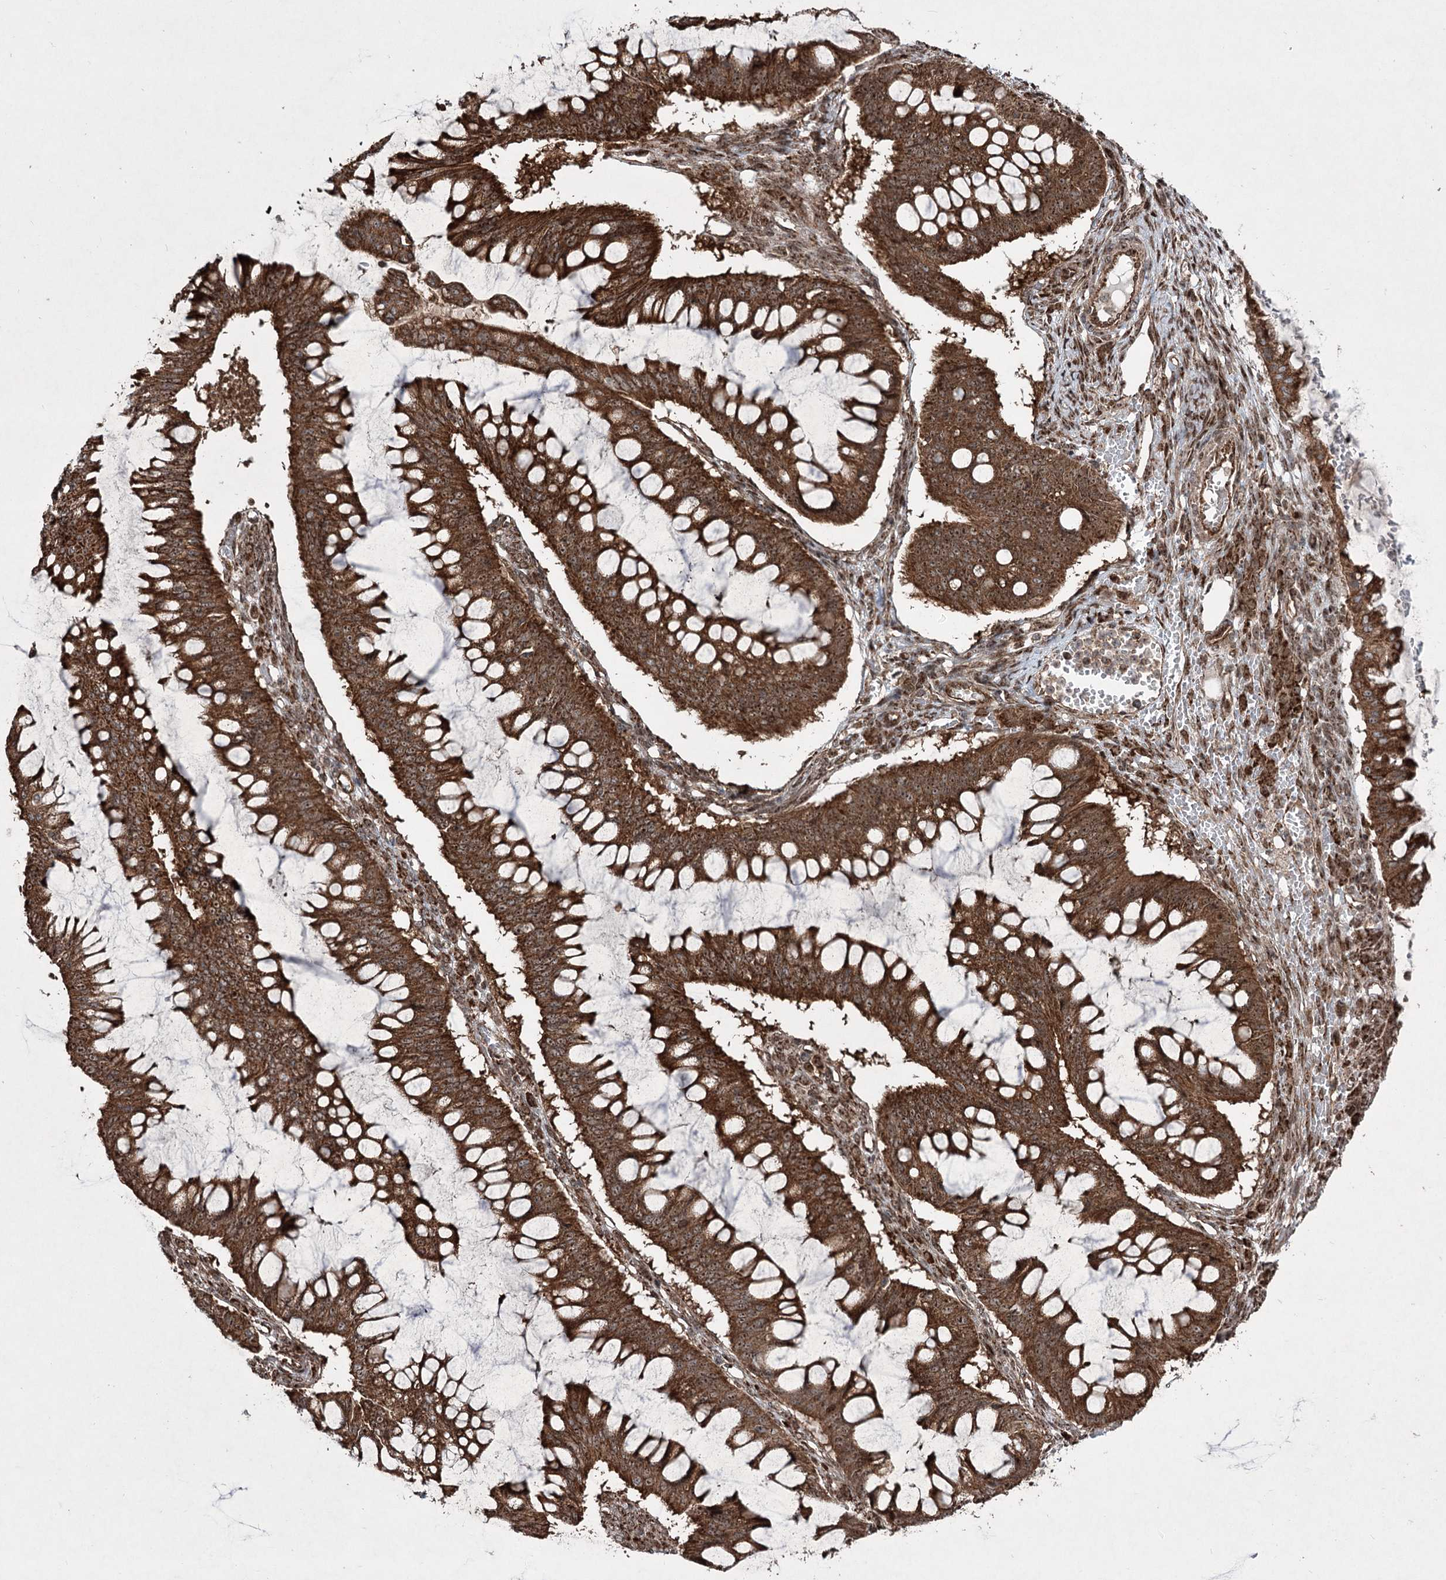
{"staining": {"intensity": "strong", "quantity": ">75%", "location": "cytoplasmic/membranous,nuclear"}, "tissue": "ovarian cancer", "cell_type": "Tumor cells", "image_type": "cancer", "snomed": [{"axis": "morphology", "description": "Cystadenocarcinoma, mucinous, NOS"}, {"axis": "topography", "description": "Ovary"}], "caption": "Human ovarian mucinous cystadenocarcinoma stained with a brown dye demonstrates strong cytoplasmic/membranous and nuclear positive positivity in approximately >75% of tumor cells.", "gene": "SERINC5", "patient": {"sex": "female", "age": 73}}